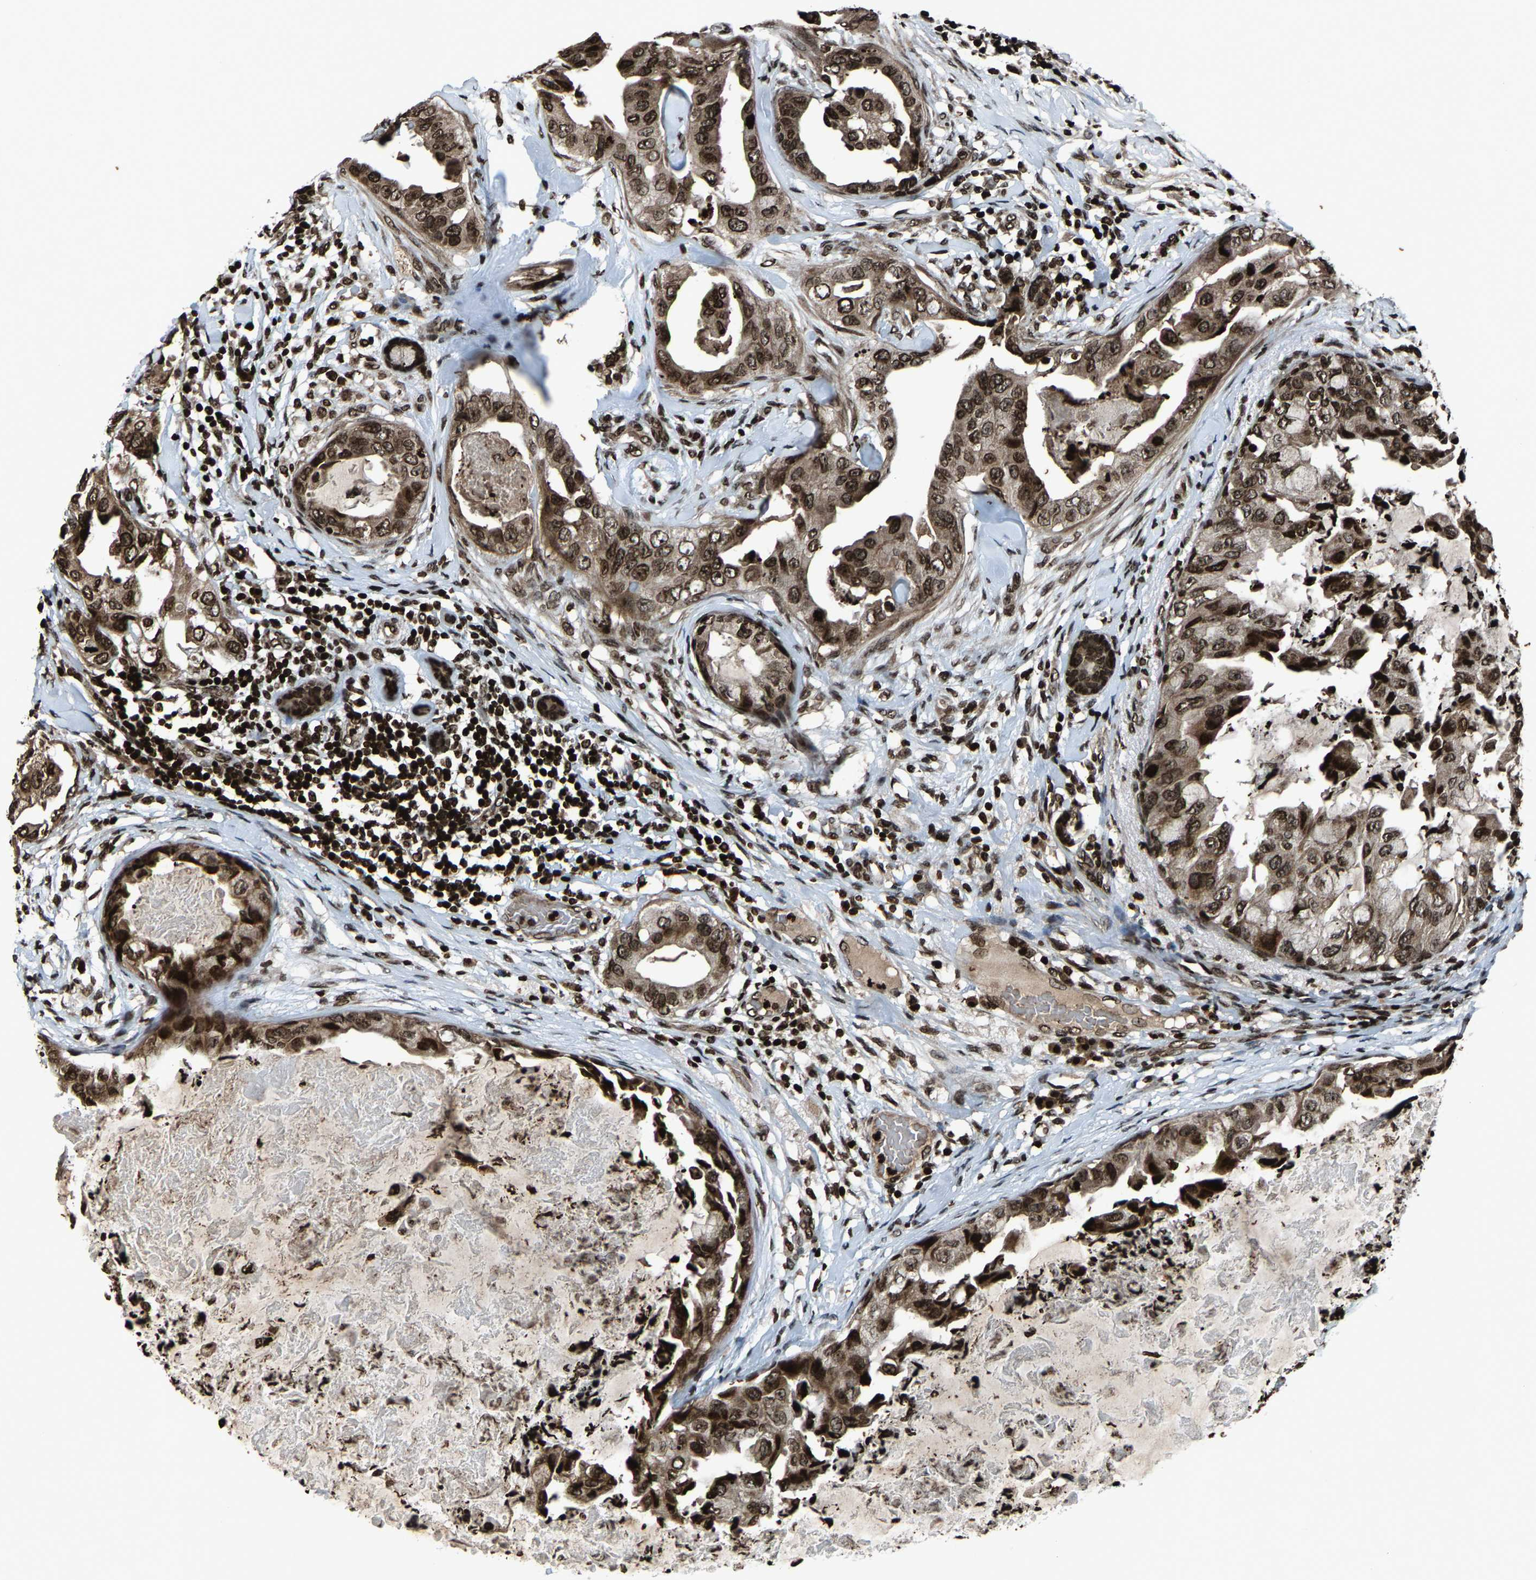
{"staining": {"intensity": "strong", "quantity": ">75%", "location": "cytoplasmic/membranous,nuclear"}, "tissue": "breast cancer", "cell_type": "Tumor cells", "image_type": "cancer", "snomed": [{"axis": "morphology", "description": "Duct carcinoma"}, {"axis": "topography", "description": "Breast"}], "caption": "Immunohistochemical staining of human breast cancer shows high levels of strong cytoplasmic/membranous and nuclear expression in approximately >75% of tumor cells.", "gene": "H4C1", "patient": {"sex": "female", "age": 40}}